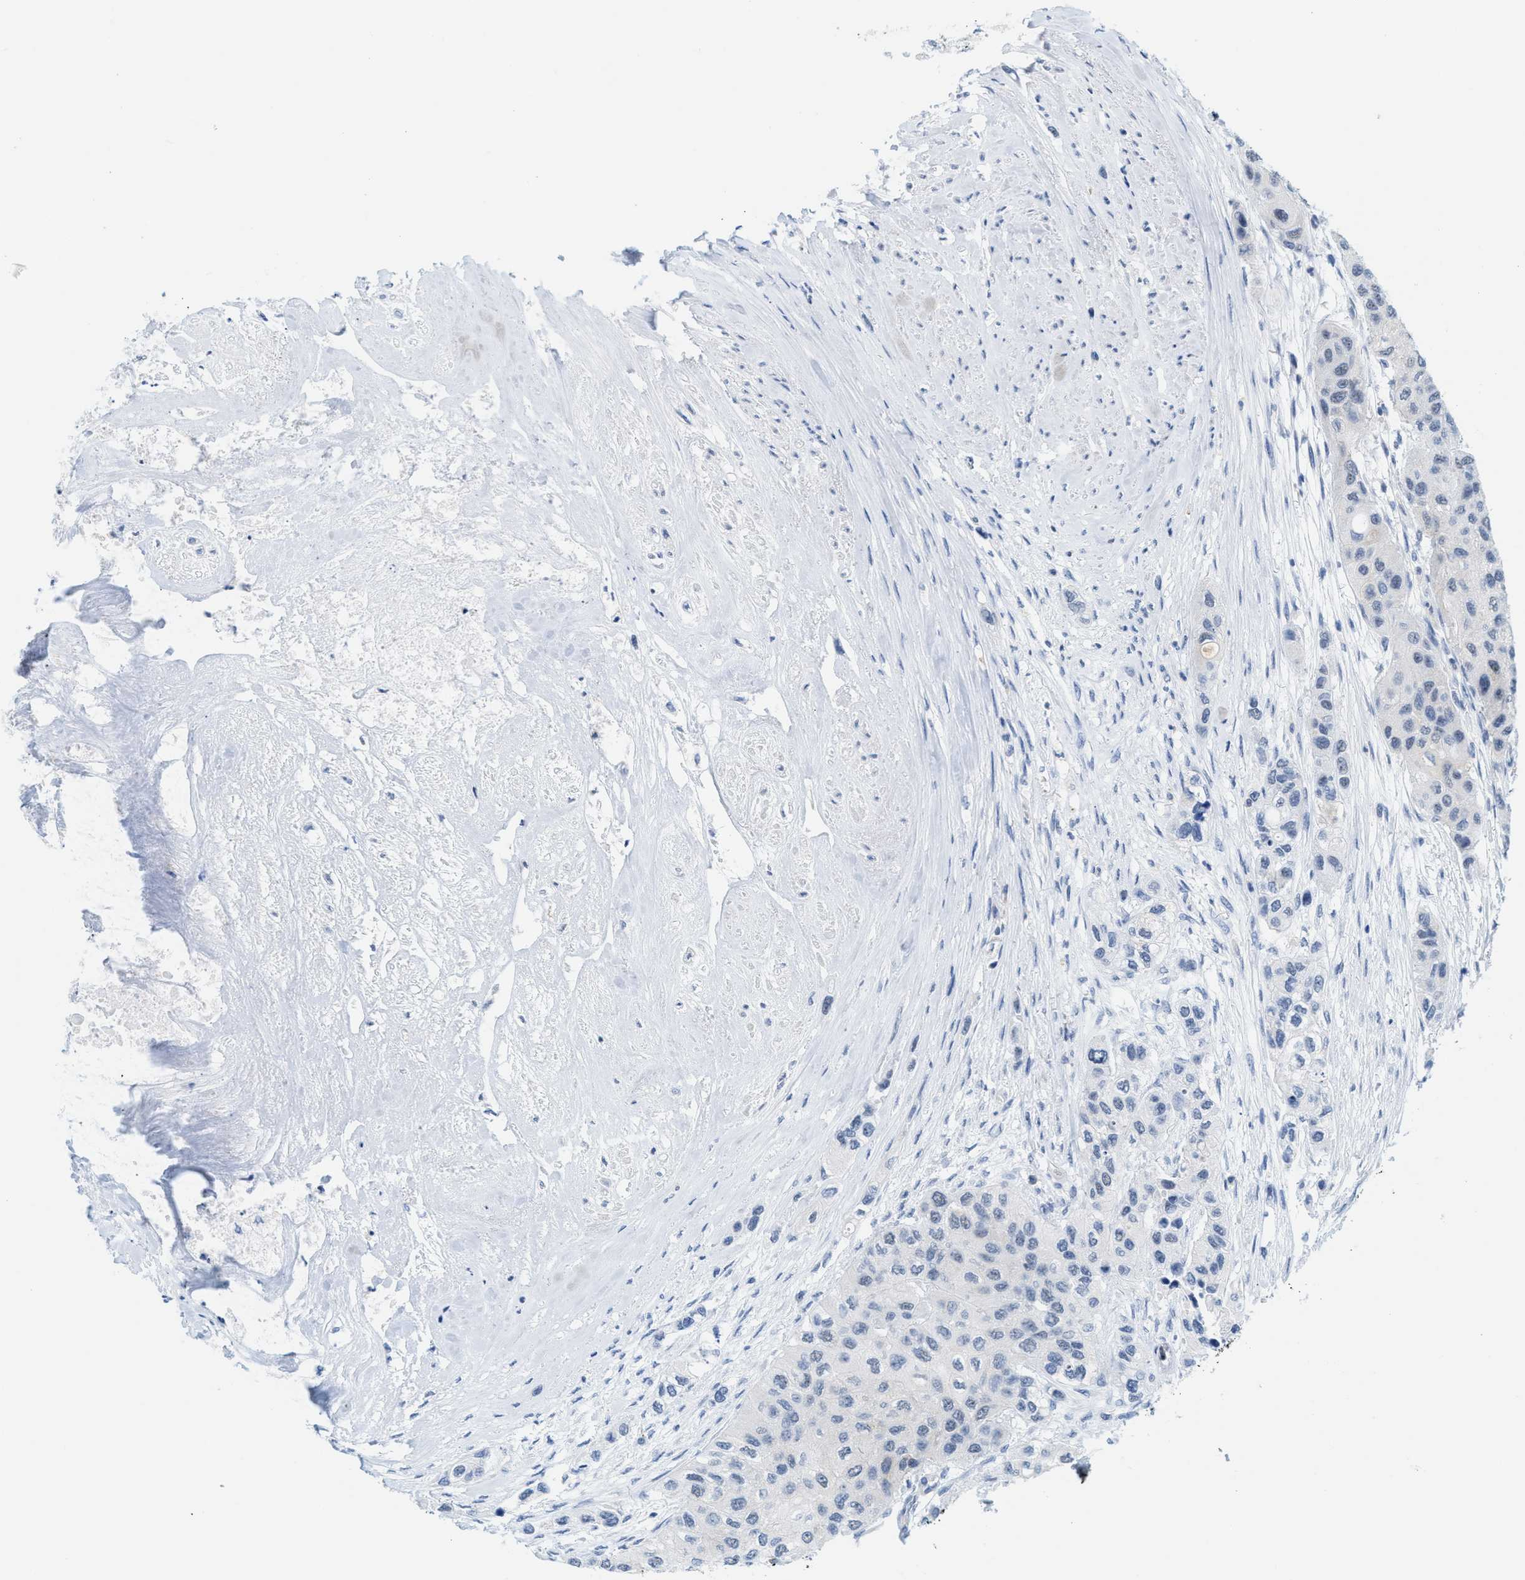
{"staining": {"intensity": "negative", "quantity": "none", "location": "none"}, "tissue": "urothelial cancer", "cell_type": "Tumor cells", "image_type": "cancer", "snomed": [{"axis": "morphology", "description": "Urothelial carcinoma, High grade"}, {"axis": "topography", "description": "Urinary bladder"}], "caption": "Immunohistochemistry micrograph of neoplastic tissue: urothelial cancer stained with DAB displays no significant protein positivity in tumor cells.", "gene": "IL16", "patient": {"sex": "female", "age": 56}}